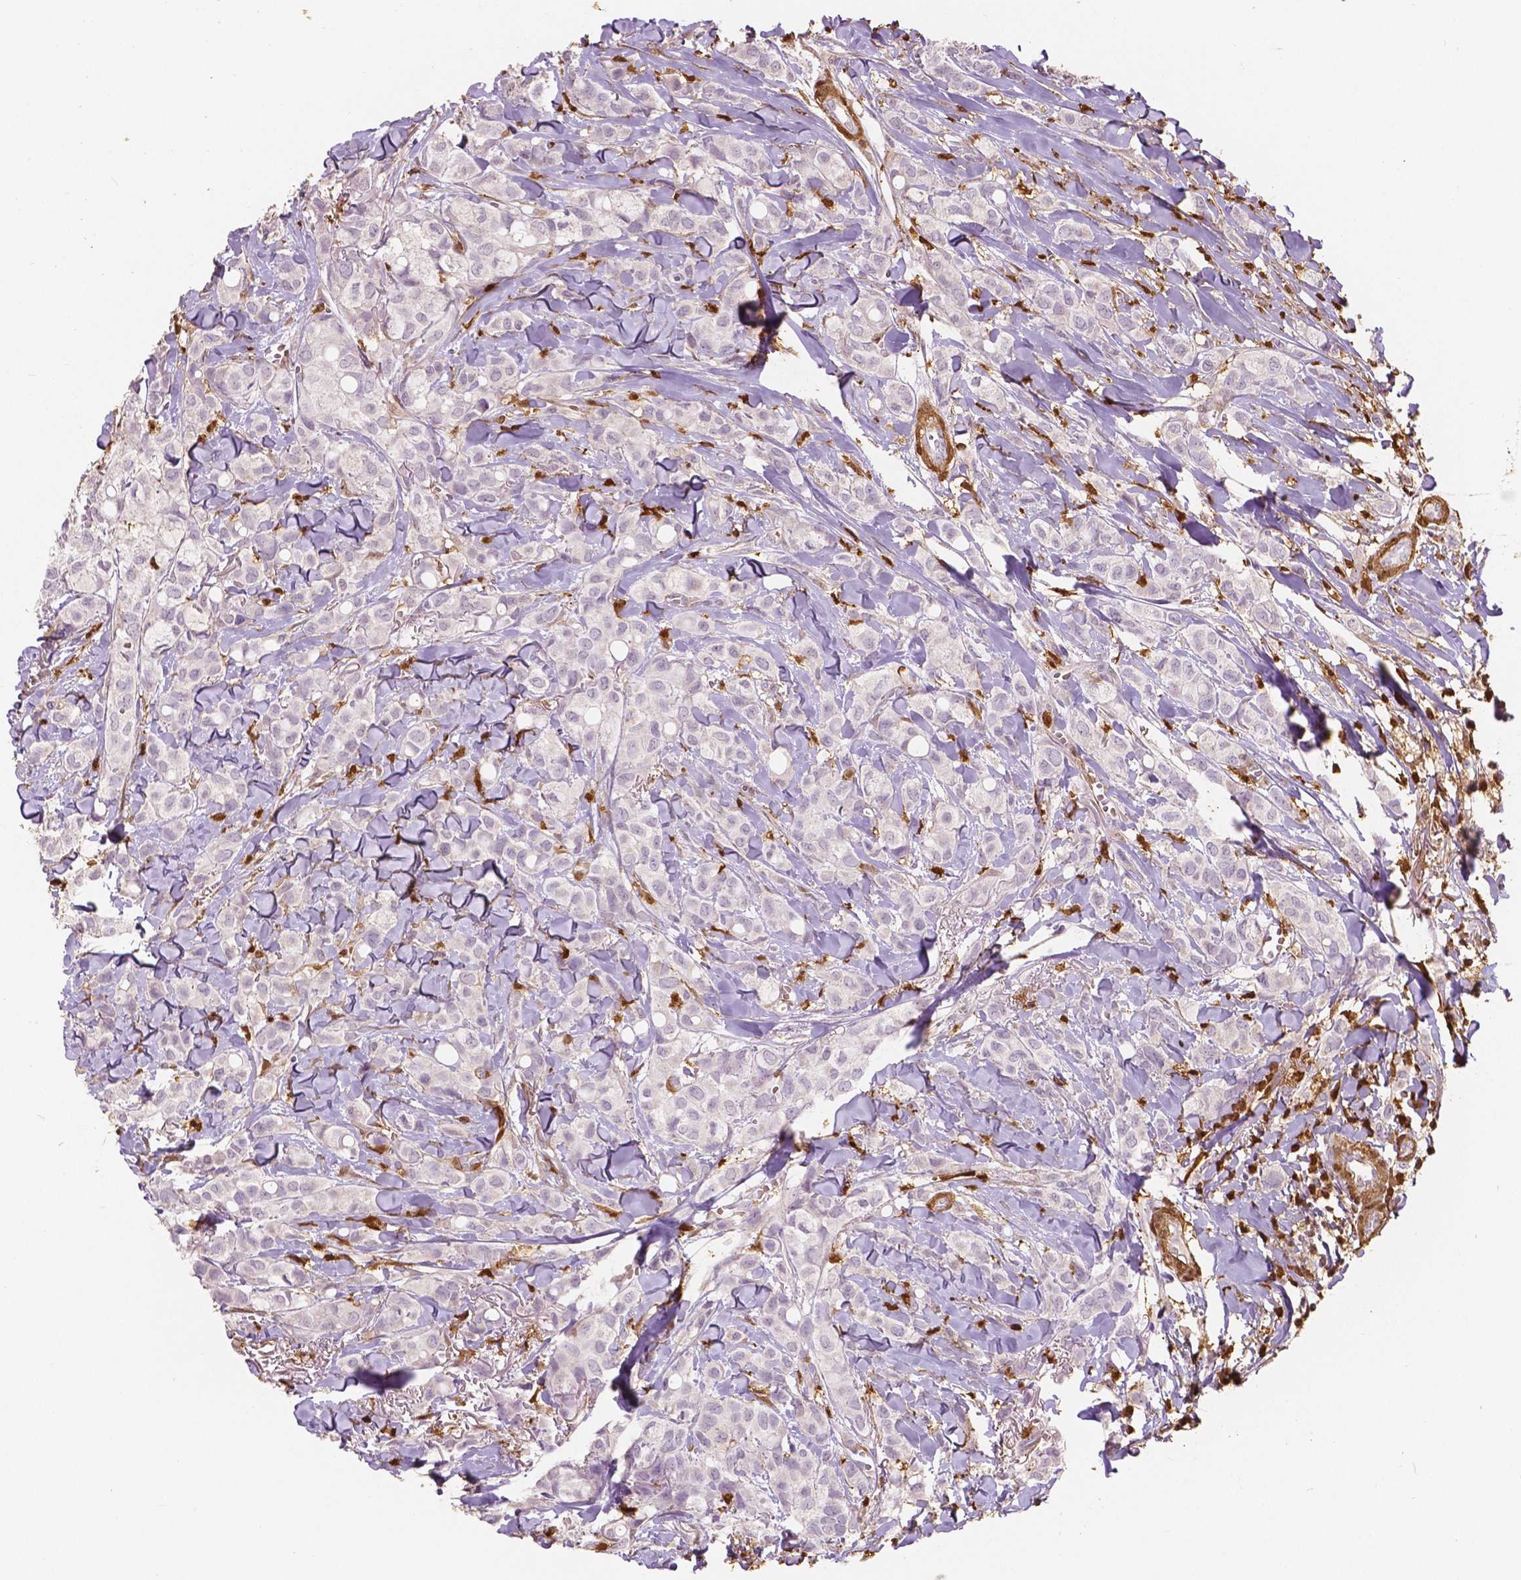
{"staining": {"intensity": "negative", "quantity": "none", "location": "none"}, "tissue": "breast cancer", "cell_type": "Tumor cells", "image_type": "cancer", "snomed": [{"axis": "morphology", "description": "Duct carcinoma"}, {"axis": "topography", "description": "Breast"}], "caption": "This photomicrograph is of breast invasive ductal carcinoma stained with immunohistochemistry (IHC) to label a protein in brown with the nuclei are counter-stained blue. There is no staining in tumor cells.", "gene": "S100A4", "patient": {"sex": "female", "age": 85}}